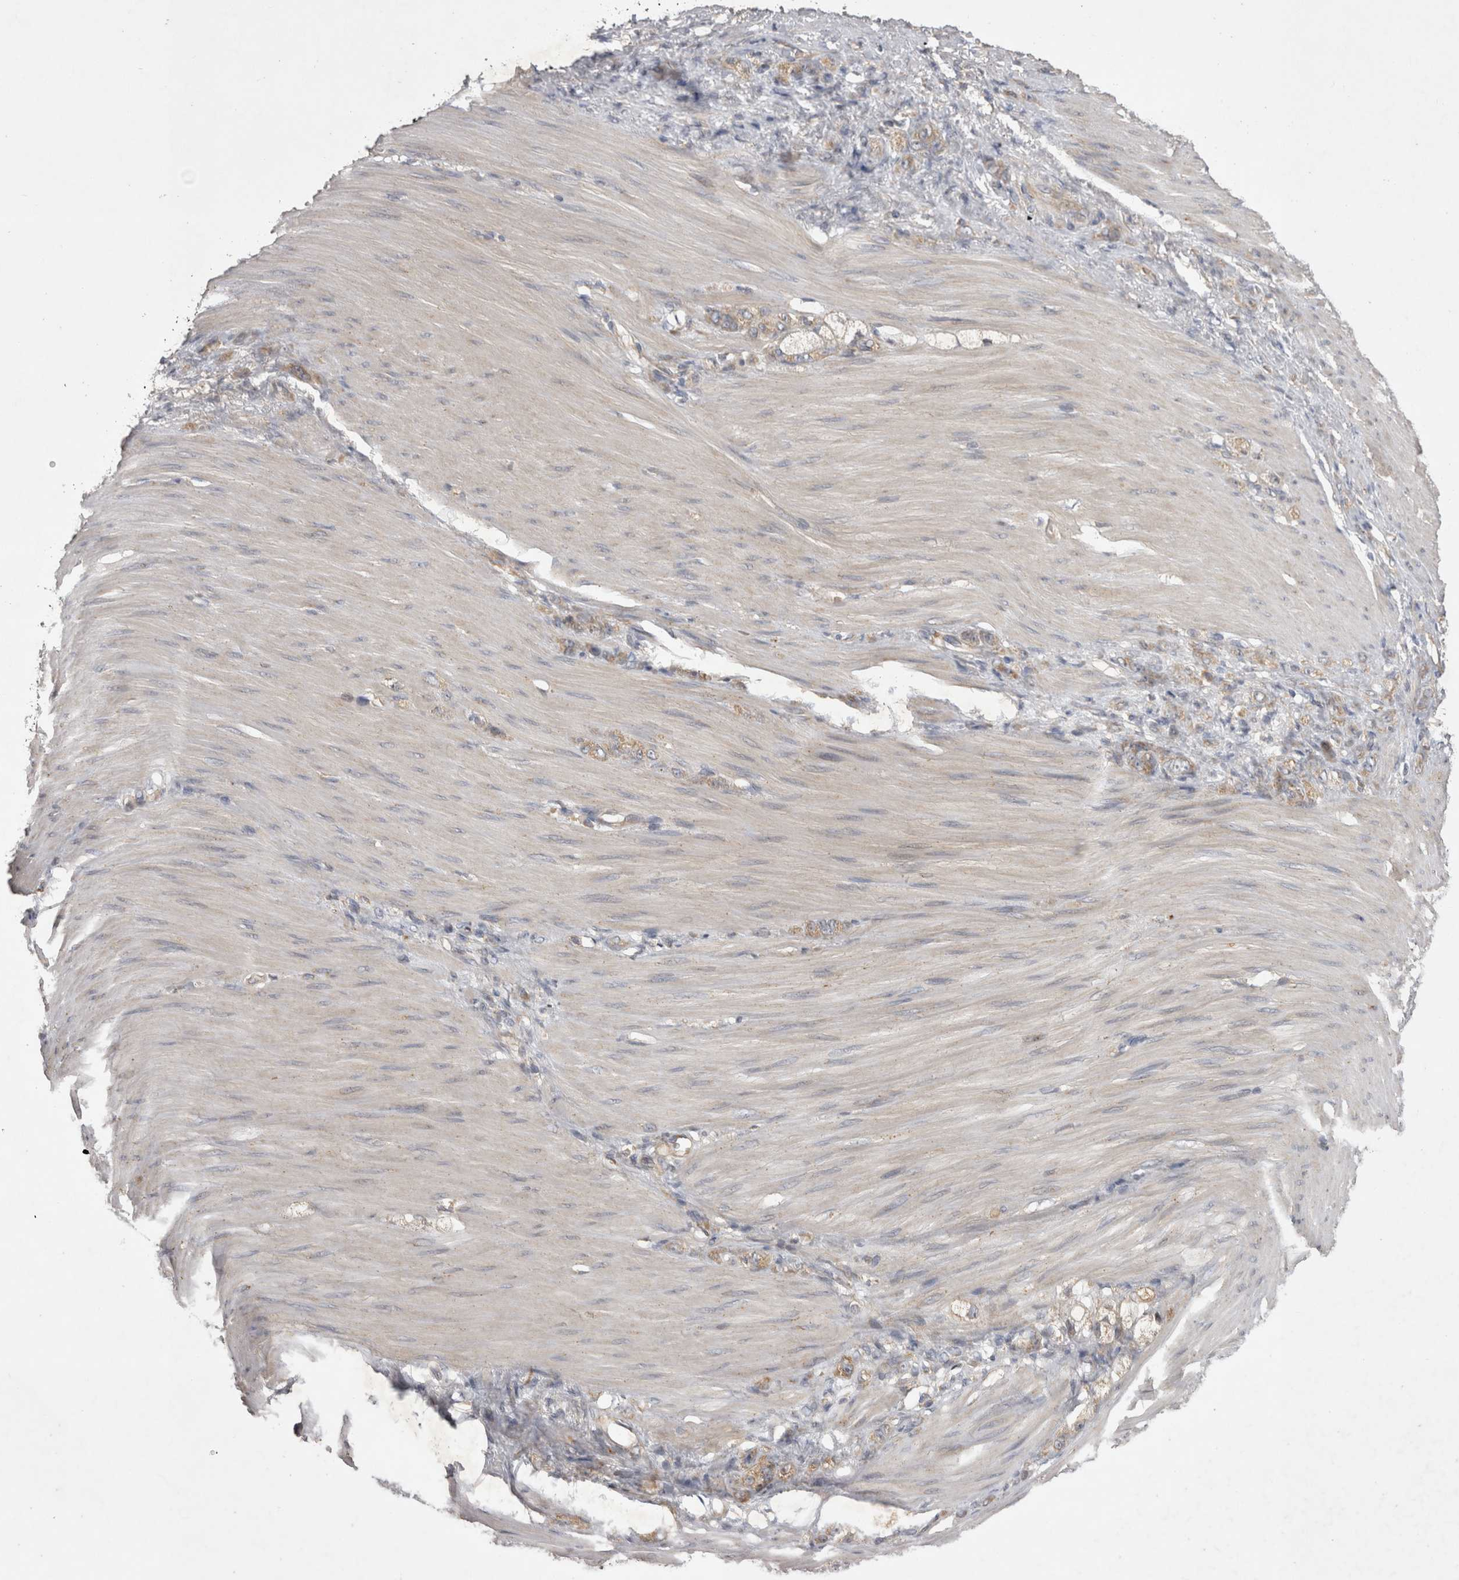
{"staining": {"intensity": "weak", "quantity": ">75%", "location": "cytoplasmic/membranous"}, "tissue": "stomach cancer", "cell_type": "Tumor cells", "image_type": "cancer", "snomed": [{"axis": "morphology", "description": "Normal tissue, NOS"}, {"axis": "morphology", "description": "Adenocarcinoma, NOS"}, {"axis": "topography", "description": "Stomach"}], "caption": "This photomicrograph displays adenocarcinoma (stomach) stained with immunohistochemistry to label a protein in brown. The cytoplasmic/membranous of tumor cells show weak positivity for the protein. Nuclei are counter-stained blue.", "gene": "TSPOAP1", "patient": {"sex": "male", "age": 82}}